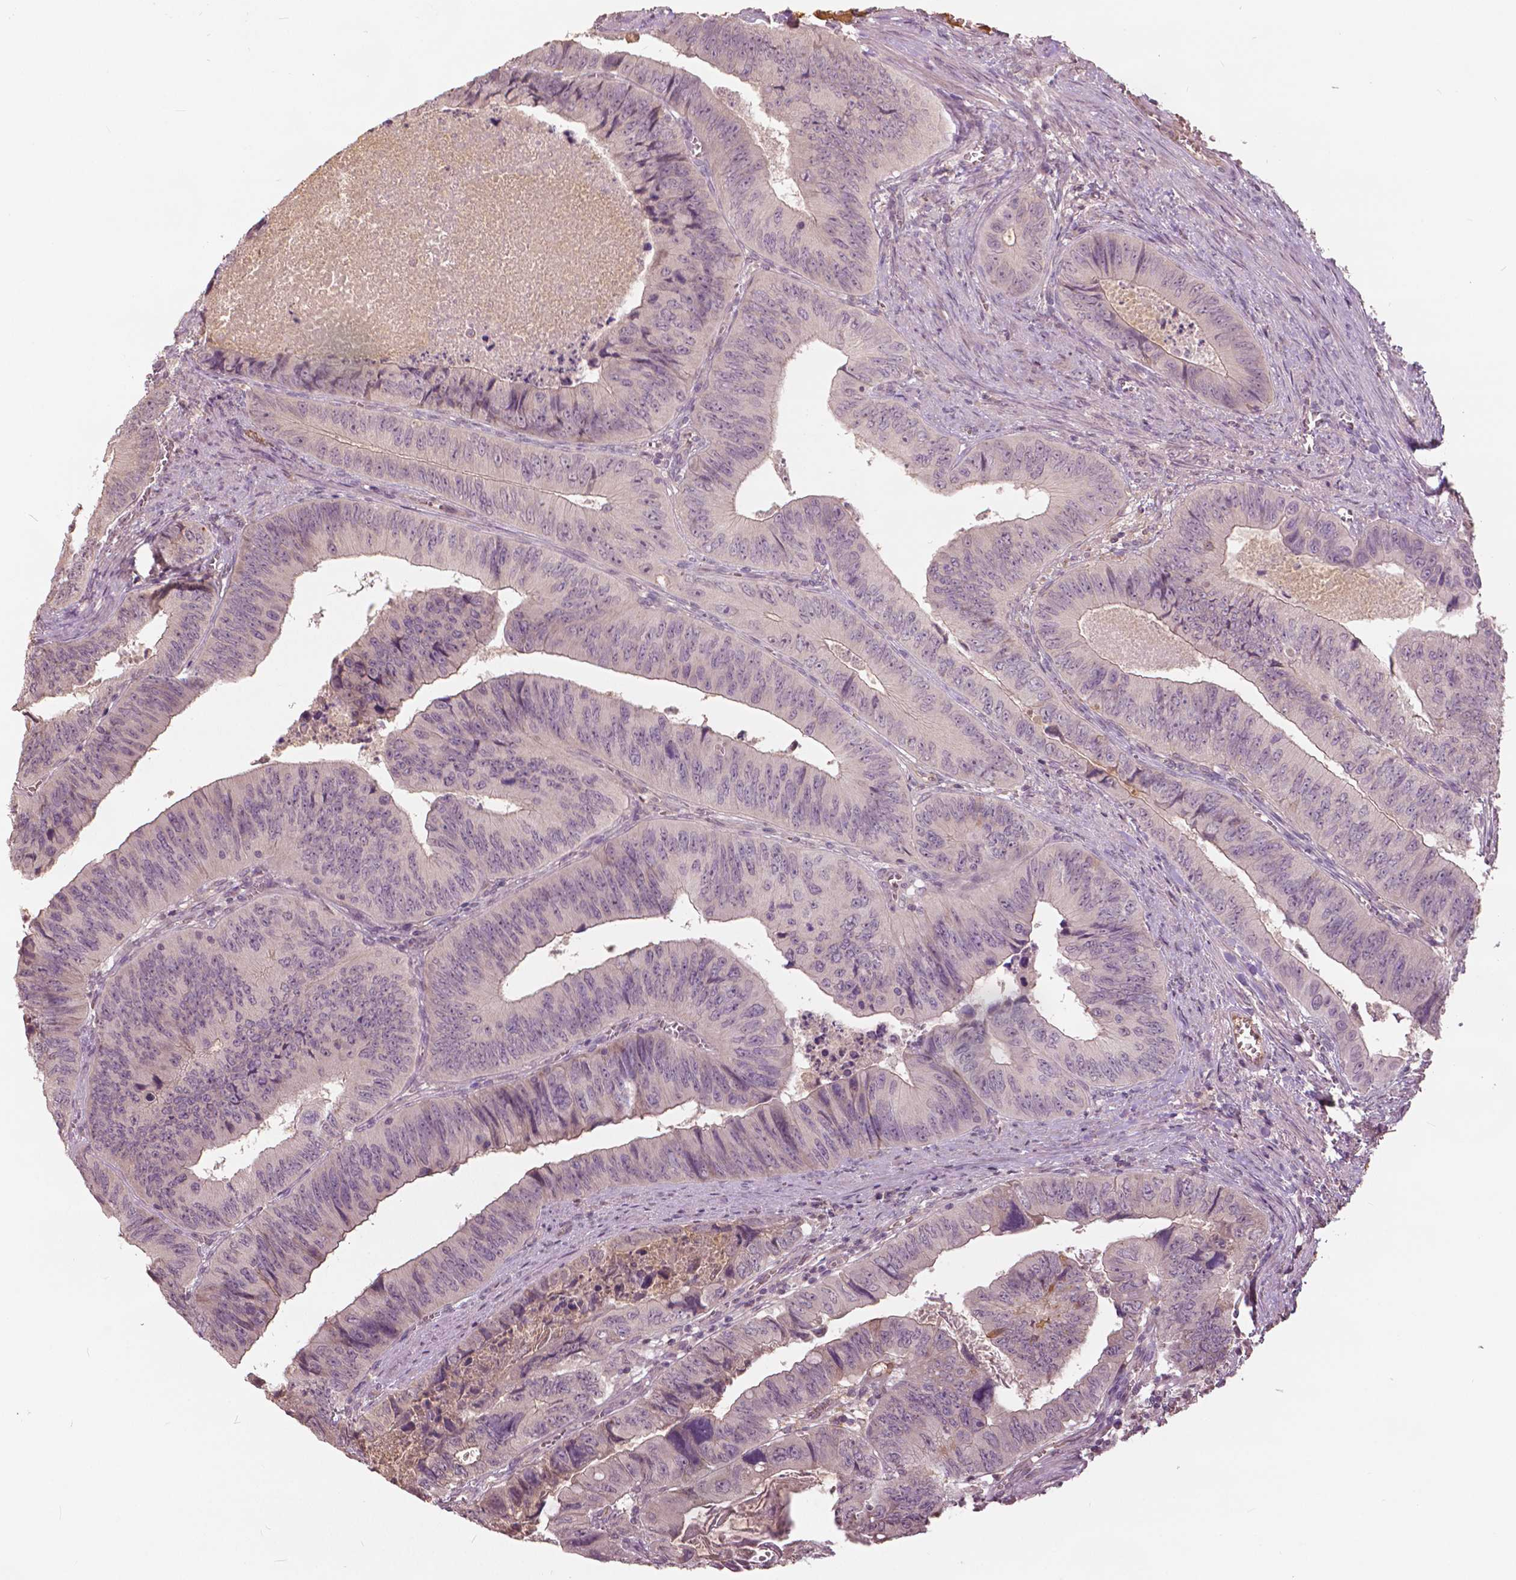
{"staining": {"intensity": "negative", "quantity": "none", "location": "none"}, "tissue": "colorectal cancer", "cell_type": "Tumor cells", "image_type": "cancer", "snomed": [{"axis": "morphology", "description": "Adenocarcinoma, NOS"}, {"axis": "topography", "description": "Colon"}], "caption": "Micrograph shows no significant protein positivity in tumor cells of colorectal adenocarcinoma. (DAB (3,3'-diaminobenzidine) immunohistochemistry (IHC) with hematoxylin counter stain).", "gene": "ANGPTL4", "patient": {"sex": "female", "age": 84}}